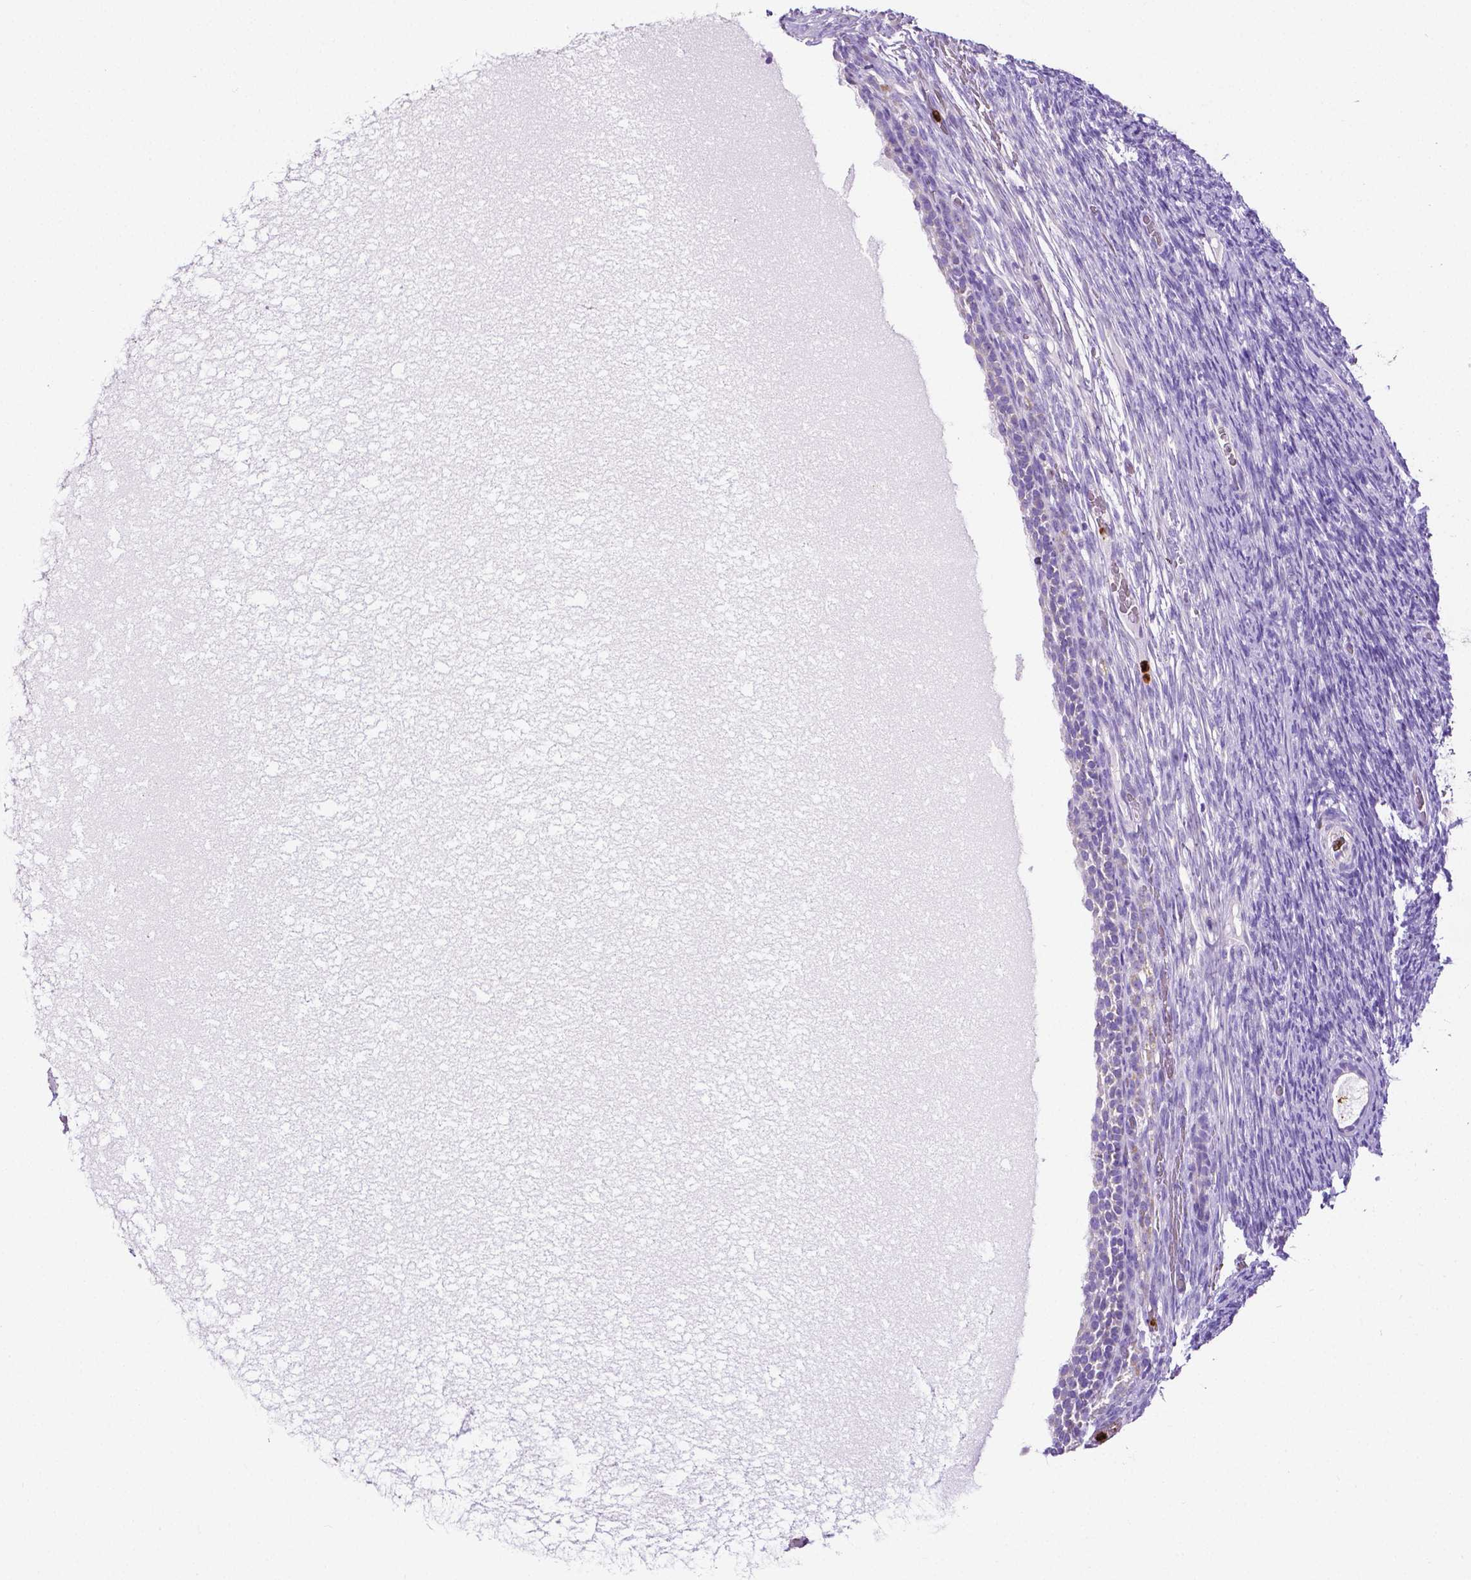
{"staining": {"intensity": "negative", "quantity": "none", "location": "none"}, "tissue": "ovary", "cell_type": "Ovarian stroma cells", "image_type": "normal", "snomed": [{"axis": "morphology", "description": "Normal tissue, NOS"}, {"axis": "topography", "description": "Ovary"}], "caption": "Immunohistochemistry (IHC) photomicrograph of benign human ovary stained for a protein (brown), which reveals no staining in ovarian stroma cells. Brightfield microscopy of immunohistochemistry stained with DAB (brown) and hematoxylin (blue), captured at high magnification.", "gene": "MMP9", "patient": {"sex": "female", "age": 34}}